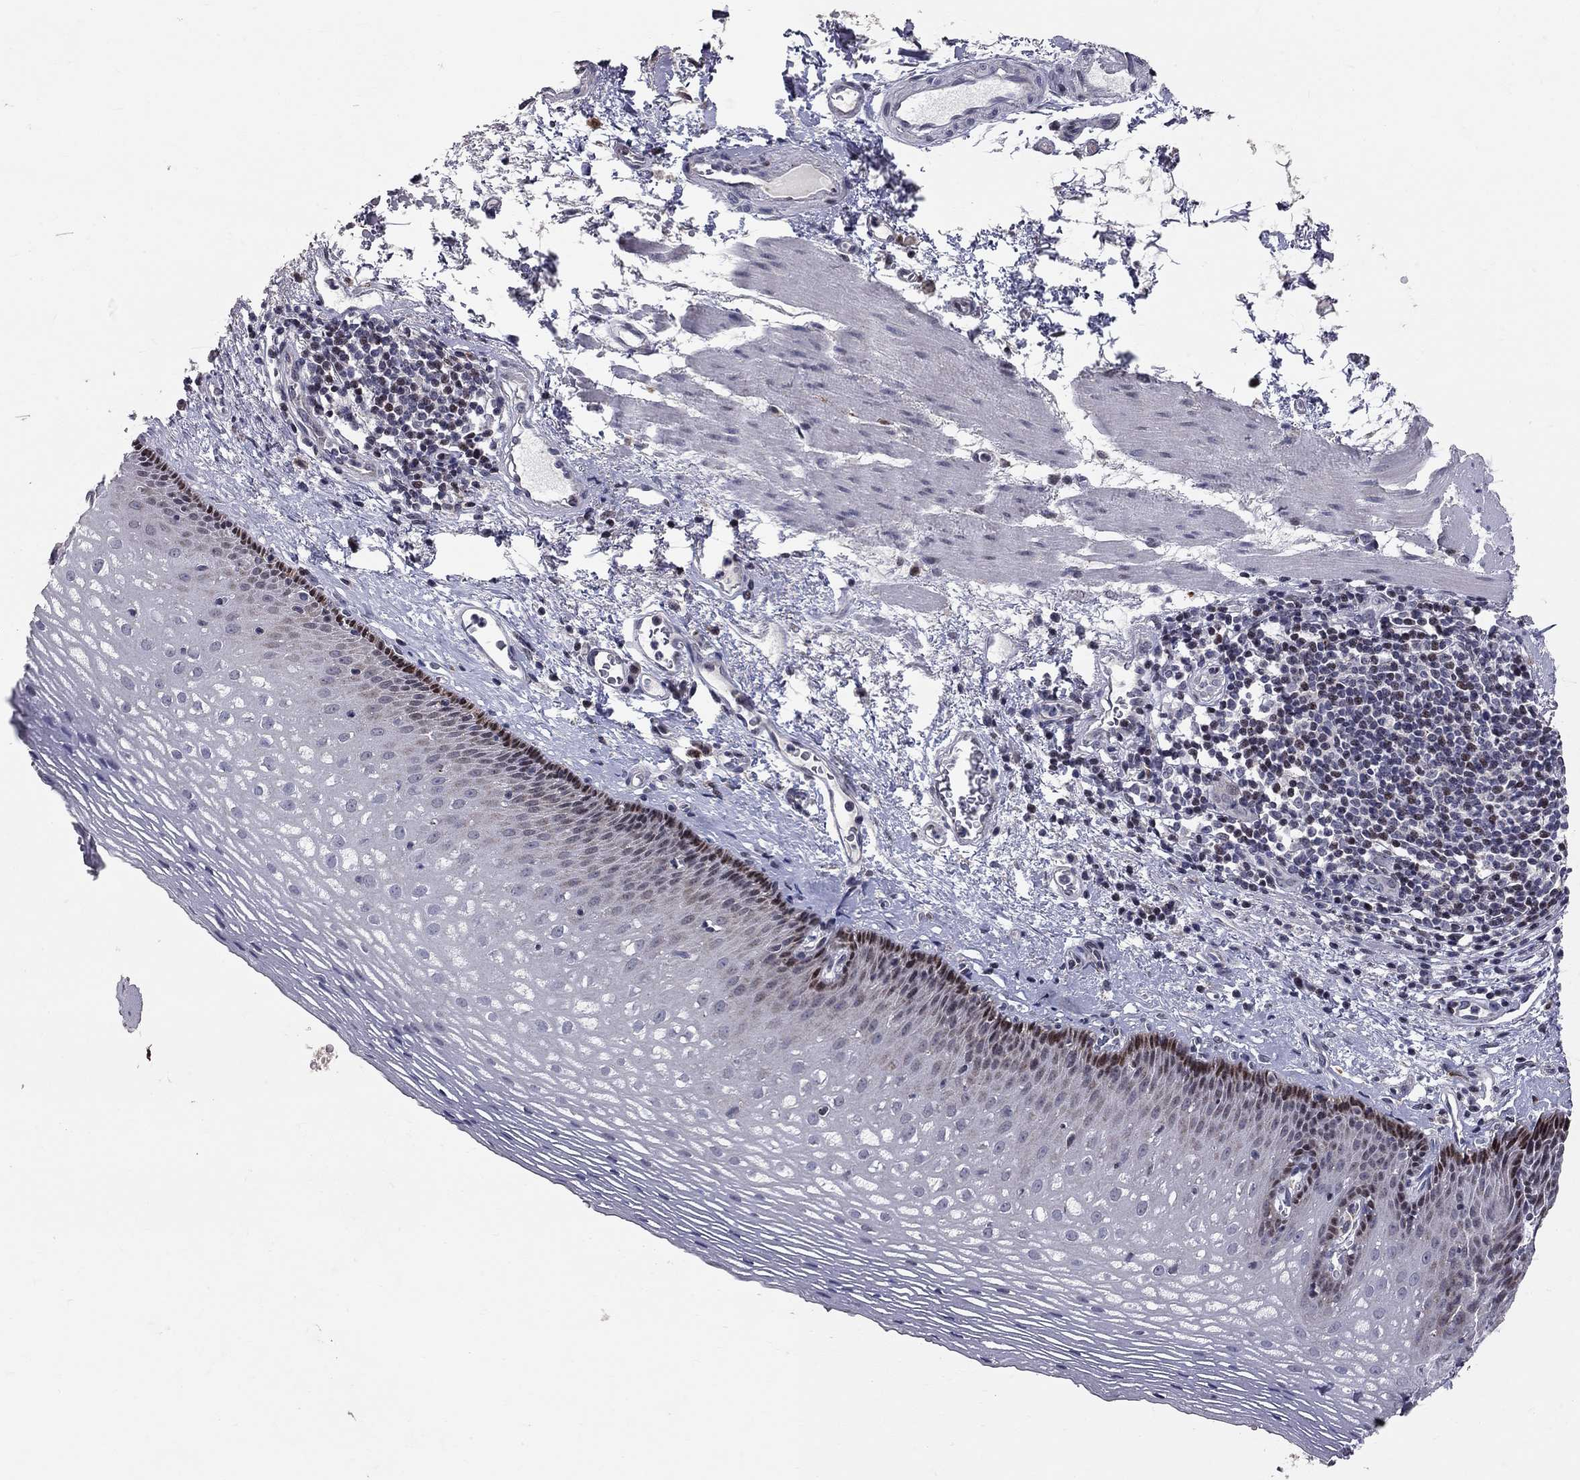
{"staining": {"intensity": "moderate", "quantity": "<25%", "location": "nuclear"}, "tissue": "esophagus", "cell_type": "Squamous epithelial cells", "image_type": "normal", "snomed": [{"axis": "morphology", "description": "Normal tissue, NOS"}, {"axis": "topography", "description": "Esophagus"}], "caption": "Immunohistochemical staining of unremarkable esophagus shows low levels of moderate nuclear staining in about <25% of squamous epithelial cells.", "gene": "HDAC3", "patient": {"sex": "male", "age": 76}}